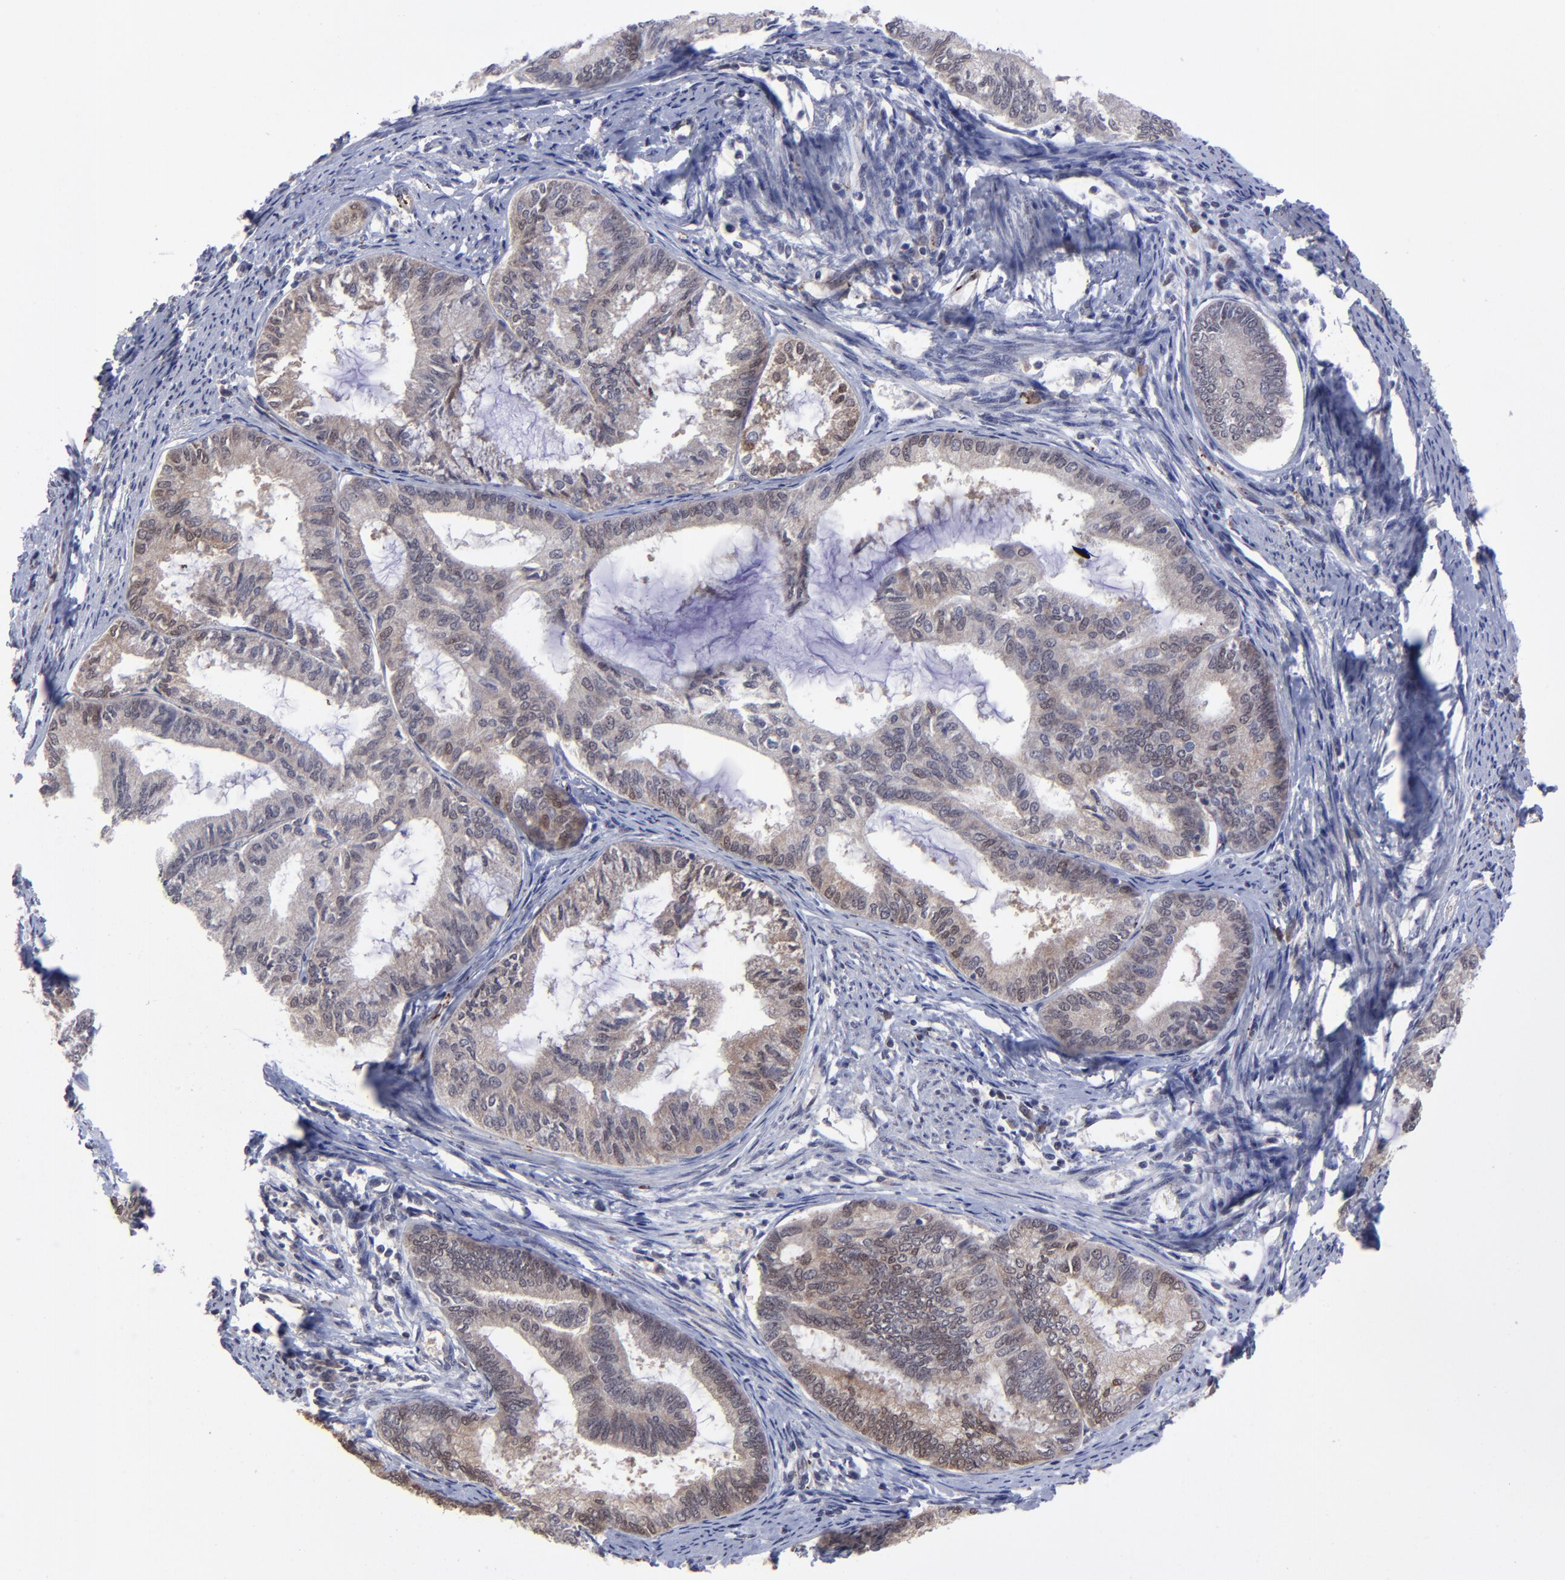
{"staining": {"intensity": "weak", "quantity": "<25%", "location": "cytoplasmic/membranous"}, "tissue": "endometrial cancer", "cell_type": "Tumor cells", "image_type": "cancer", "snomed": [{"axis": "morphology", "description": "Adenocarcinoma, NOS"}, {"axis": "topography", "description": "Endometrium"}], "caption": "Immunohistochemistry (IHC) photomicrograph of endometrial adenocarcinoma stained for a protein (brown), which demonstrates no expression in tumor cells.", "gene": "ZNF419", "patient": {"sex": "female", "age": 86}}